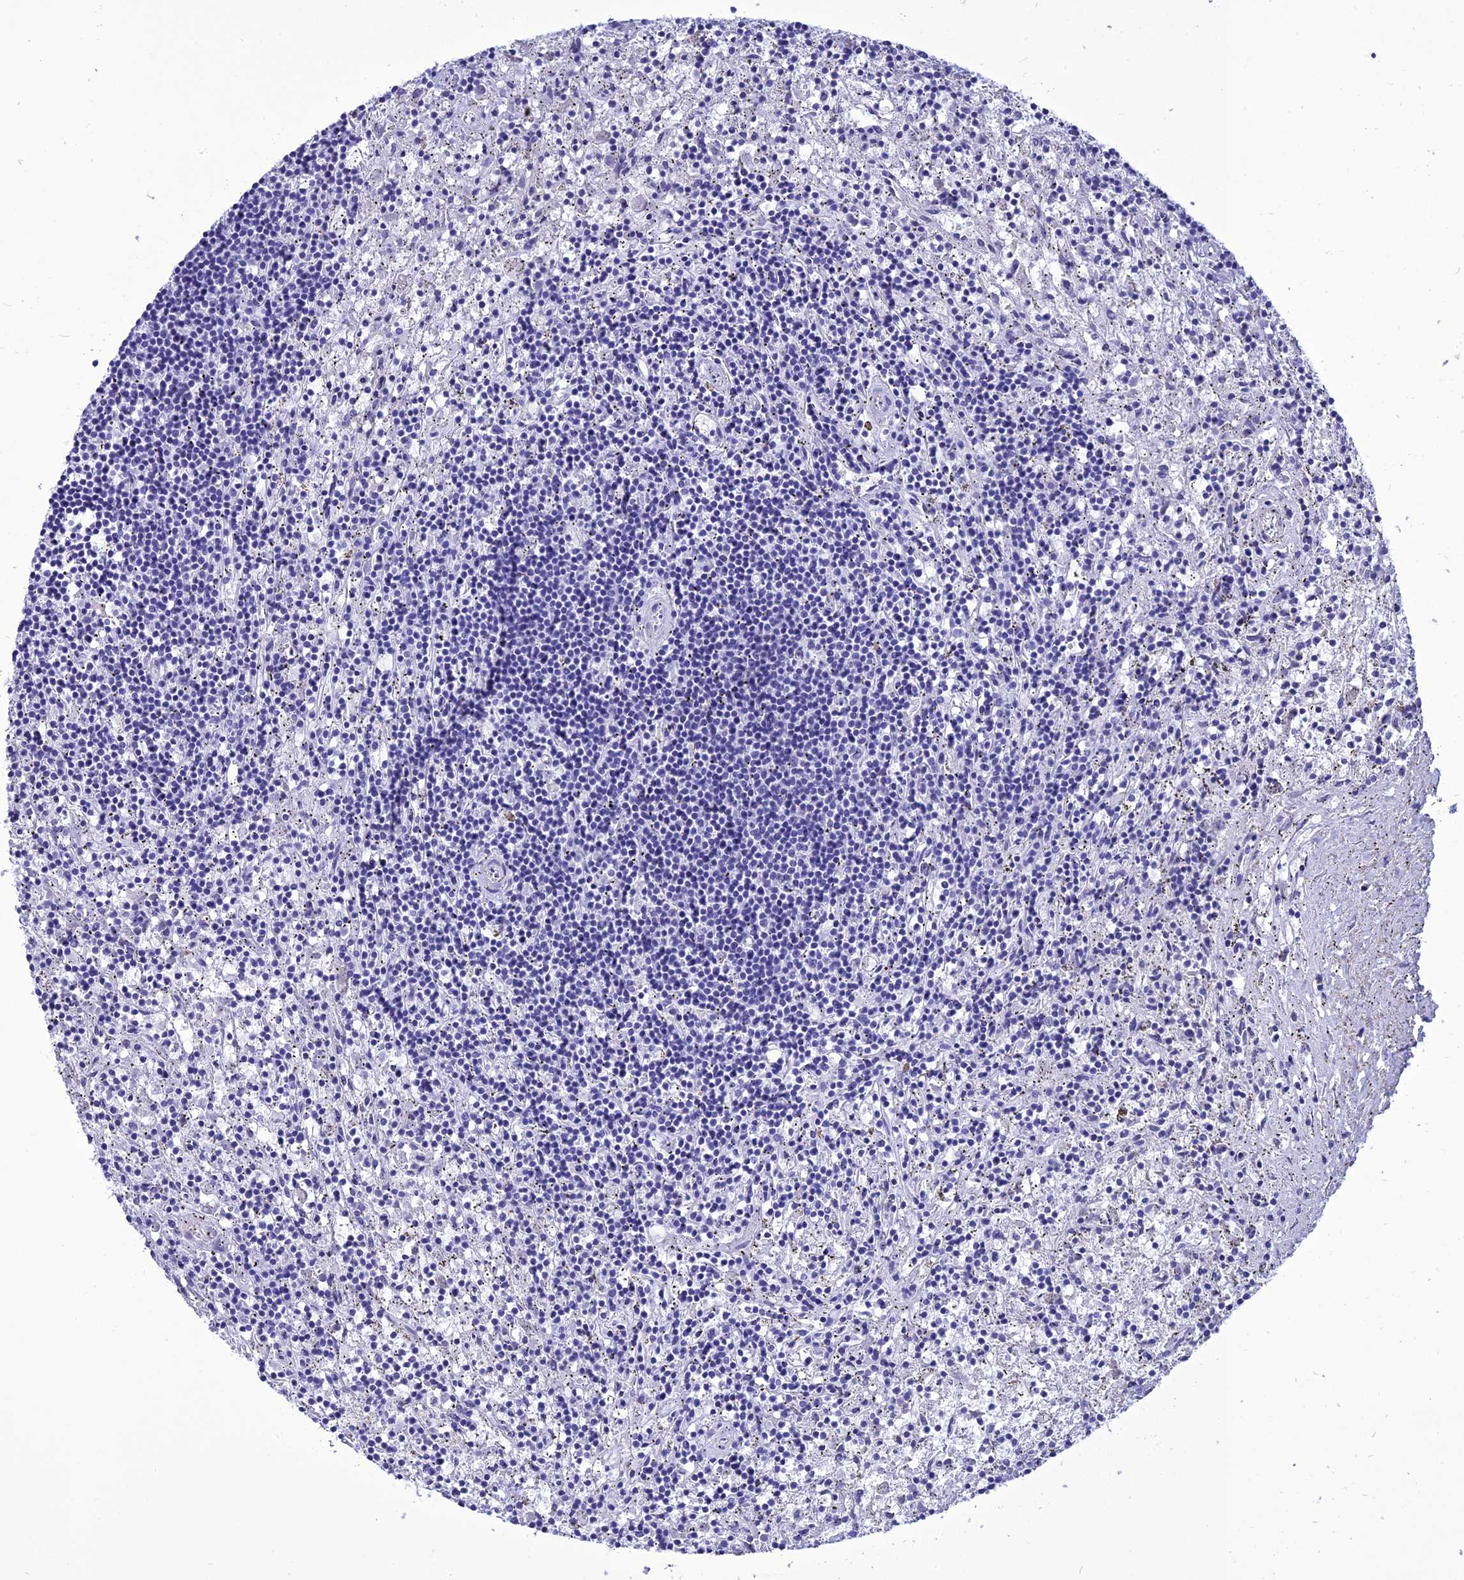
{"staining": {"intensity": "negative", "quantity": "none", "location": "none"}, "tissue": "lymphoma", "cell_type": "Tumor cells", "image_type": "cancer", "snomed": [{"axis": "morphology", "description": "Malignant lymphoma, non-Hodgkin's type, Low grade"}, {"axis": "topography", "description": "Spleen"}], "caption": "Low-grade malignant lymphoma, non-Hodgkin's type stained for a protein using immunohistochemistry demonstrates no positivity tumor cells.", "gene": "NKD1", "patient": {"sex": "male", "age": 76}}